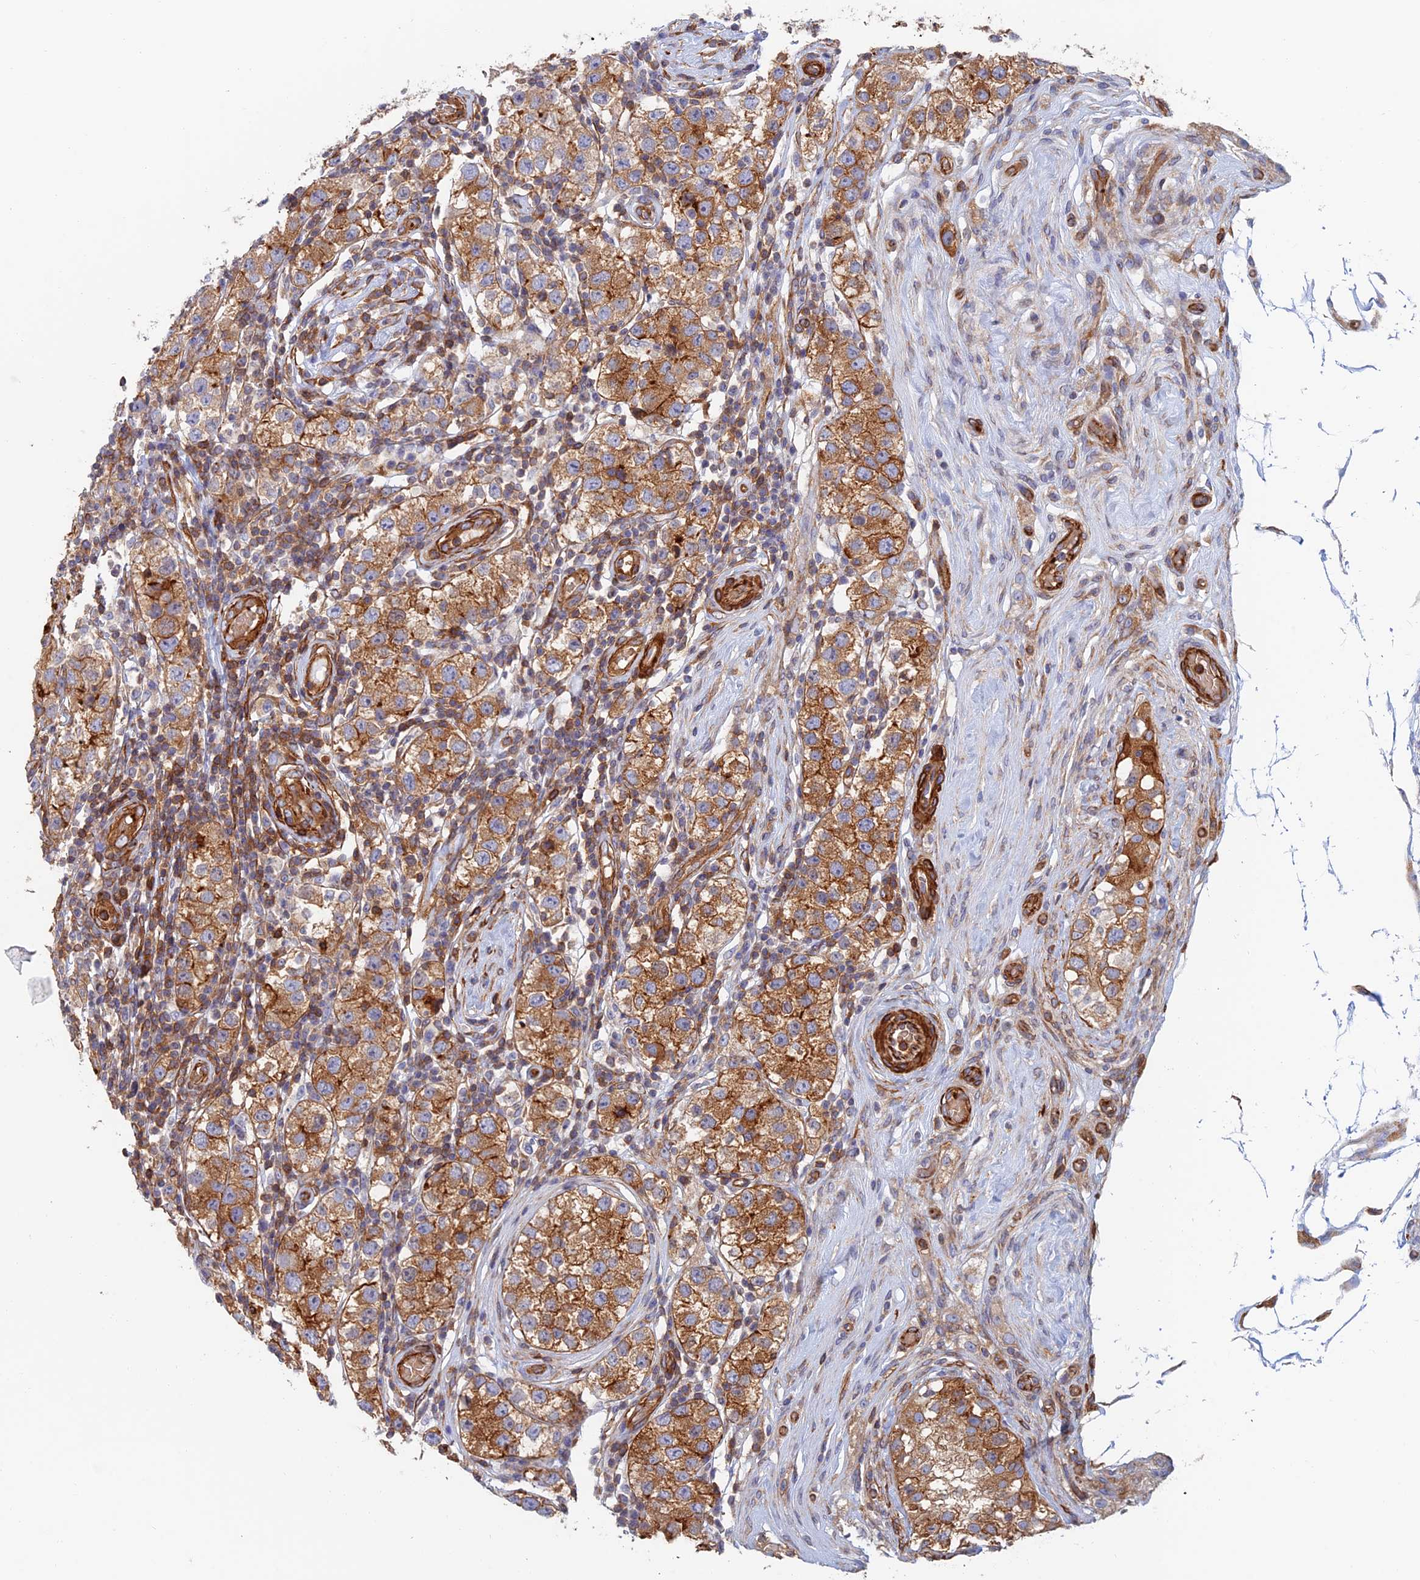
{"staining": {"intensity": "moderate", "quantity": ">75%", "location": "cytoplasmic/membranous"}, "tissue": "testis cancer", "cell_type": "Tumor cells", "image_type": "cancer", "snomed": [{"axis": "morphology", "description": "Seminoma, NOS"}, {"axis": "topography", "description": "Testis"}], "caption": "Testis cancer tissue exhibits moderate cytoplasmic/membranous staining in approximately >75% of tumor cells", "gene": "PAK4", "patient": {"sex": "male", "age": 34}}